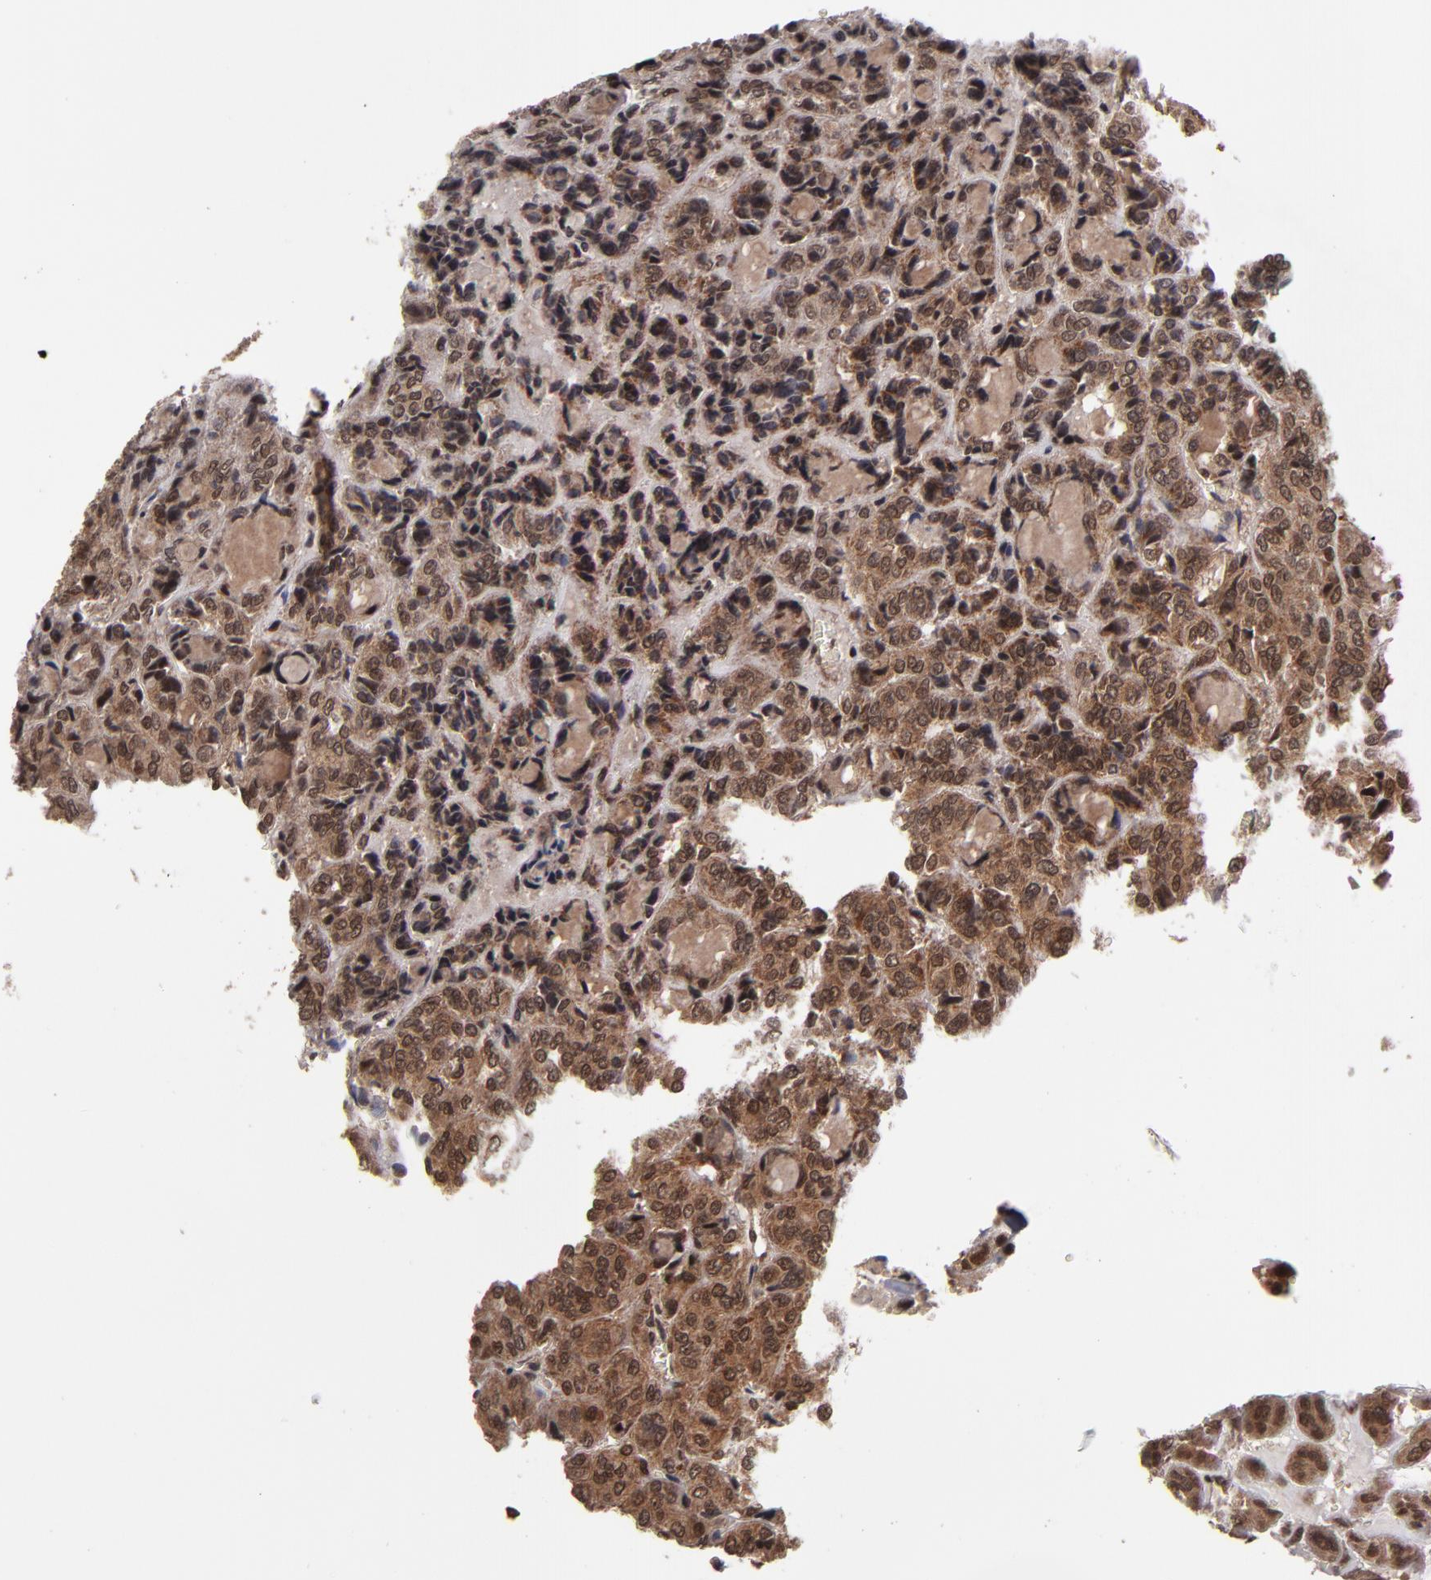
{"staining": {"intensity": "strong", "quantity": ">75%", "location": "cytoplasmic/membranous,nuclear"}, "tissue": "thyroid cancer", "cell_type": "Tumor cells", "image_type": "cancer", "snomed": [{"axis": "morphology", "description": "Follicular adenoma carcinoma, NOS"}, {"axis": "topography", "description": "Thyroid gland"}], "caption": "Protein analysis of follicular adenoma carcinoma (thyroid) tissue displays strong cytoplasmic/membranous and nuclear expression in about >75% of tumor cells. (DAB IHC with brightfield microscopy, high magnification).", "gene": "CUL5", "patient": {"sex": "female", "age": 71}}